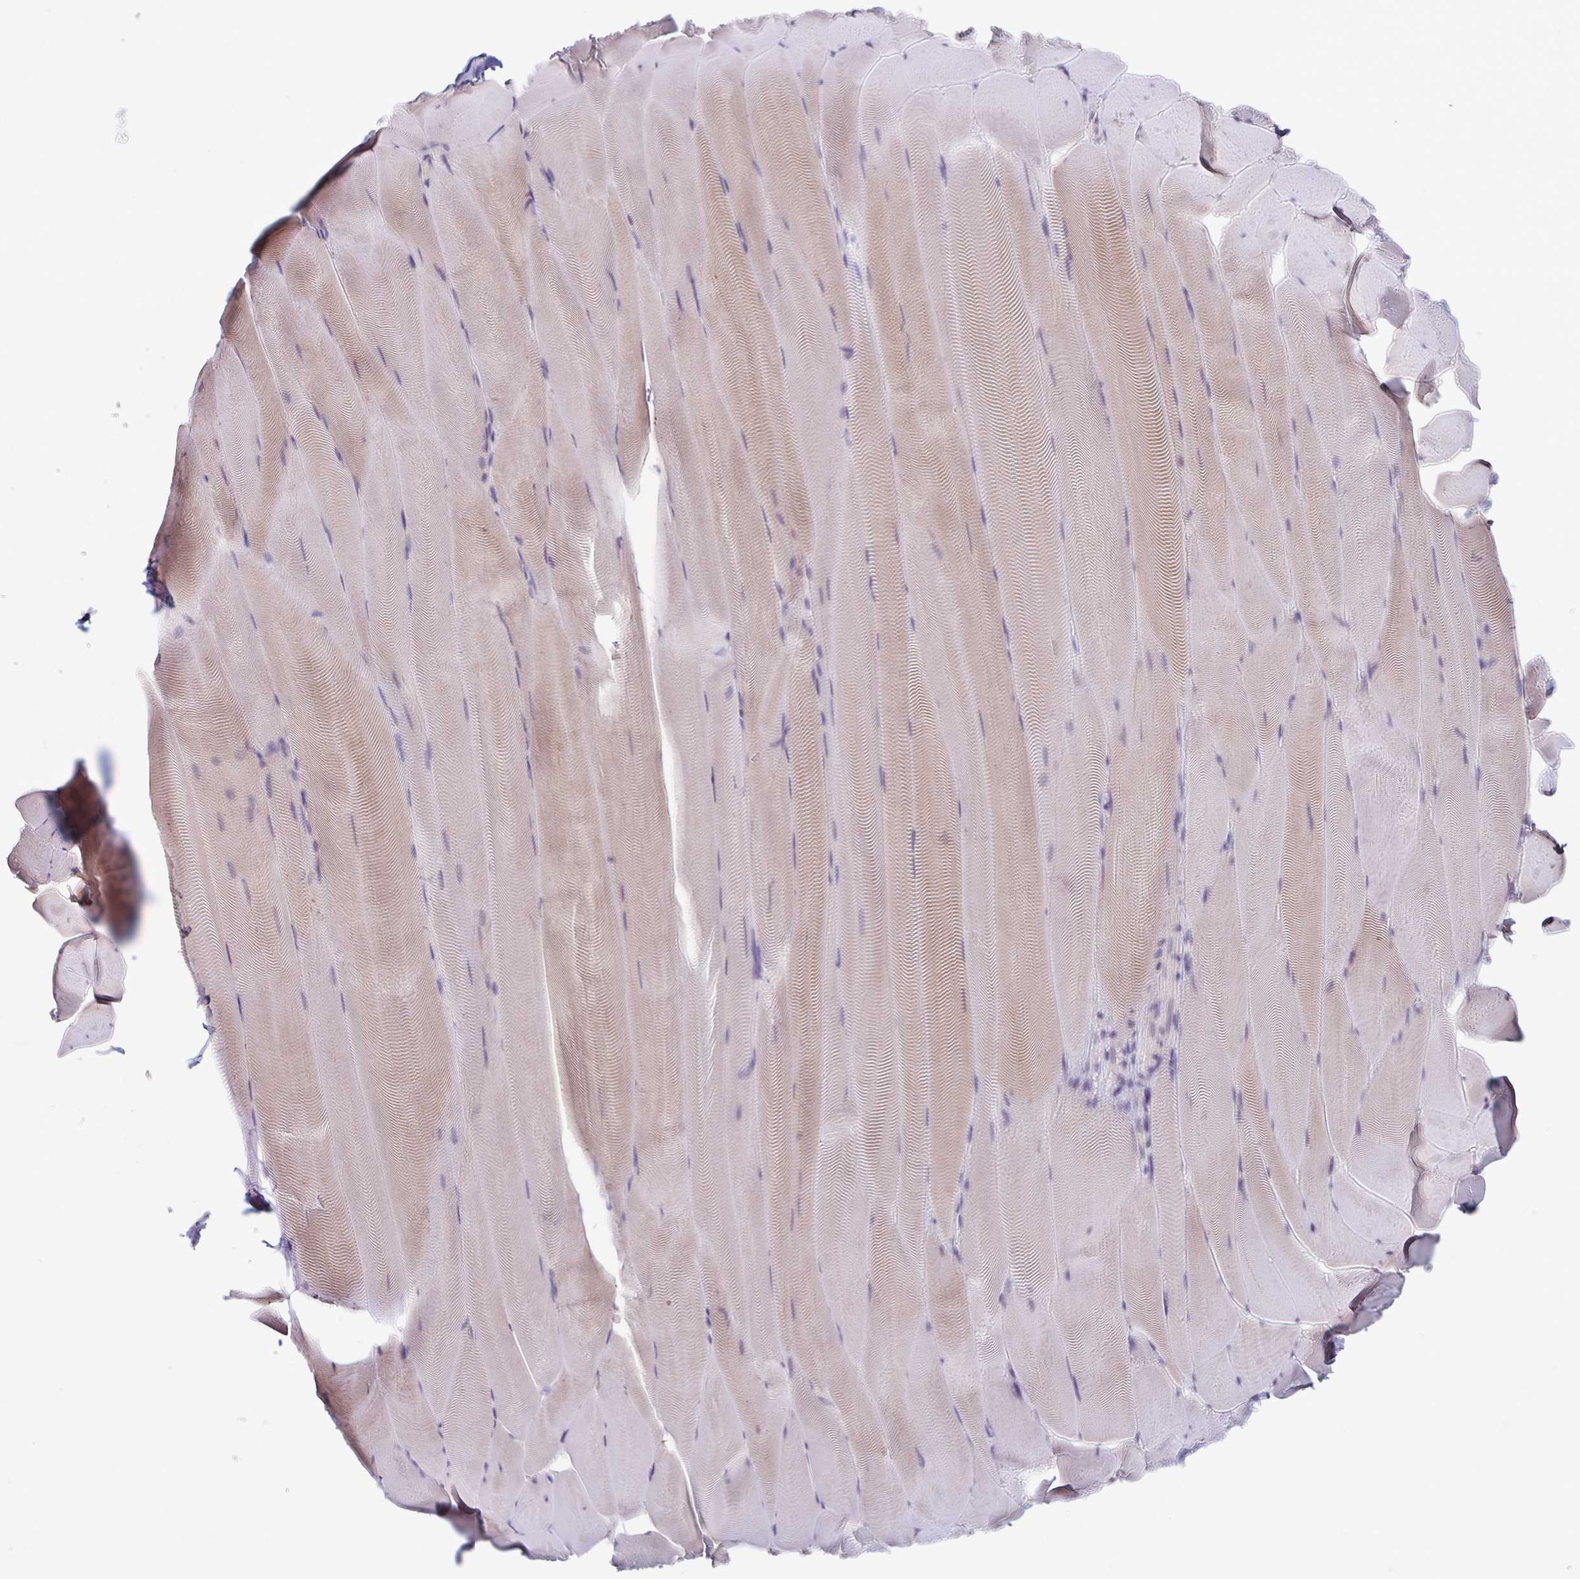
{"staining": {"intensity": "weak", "quantity": "25%-75%", "location": "cytoplasmic/membranous"}, "tissue": "skeletal muscle", "cell_type": "Myocytes", "image_type": "normal", "snomed": [{"axis": "morphology", "description": "Normal tissue, NOS"}, {"axis": "topography", "description": "Skeletal muscle"}], "caption": "Protein positivity by immunohistochemistry (IHC) shows weak cytoplasmic/membranous expression in about 25%-75% of myocytes in normal skeletal muscle.", "gene": "INSL5", "patient": {"sex": "female", "age": 64}}